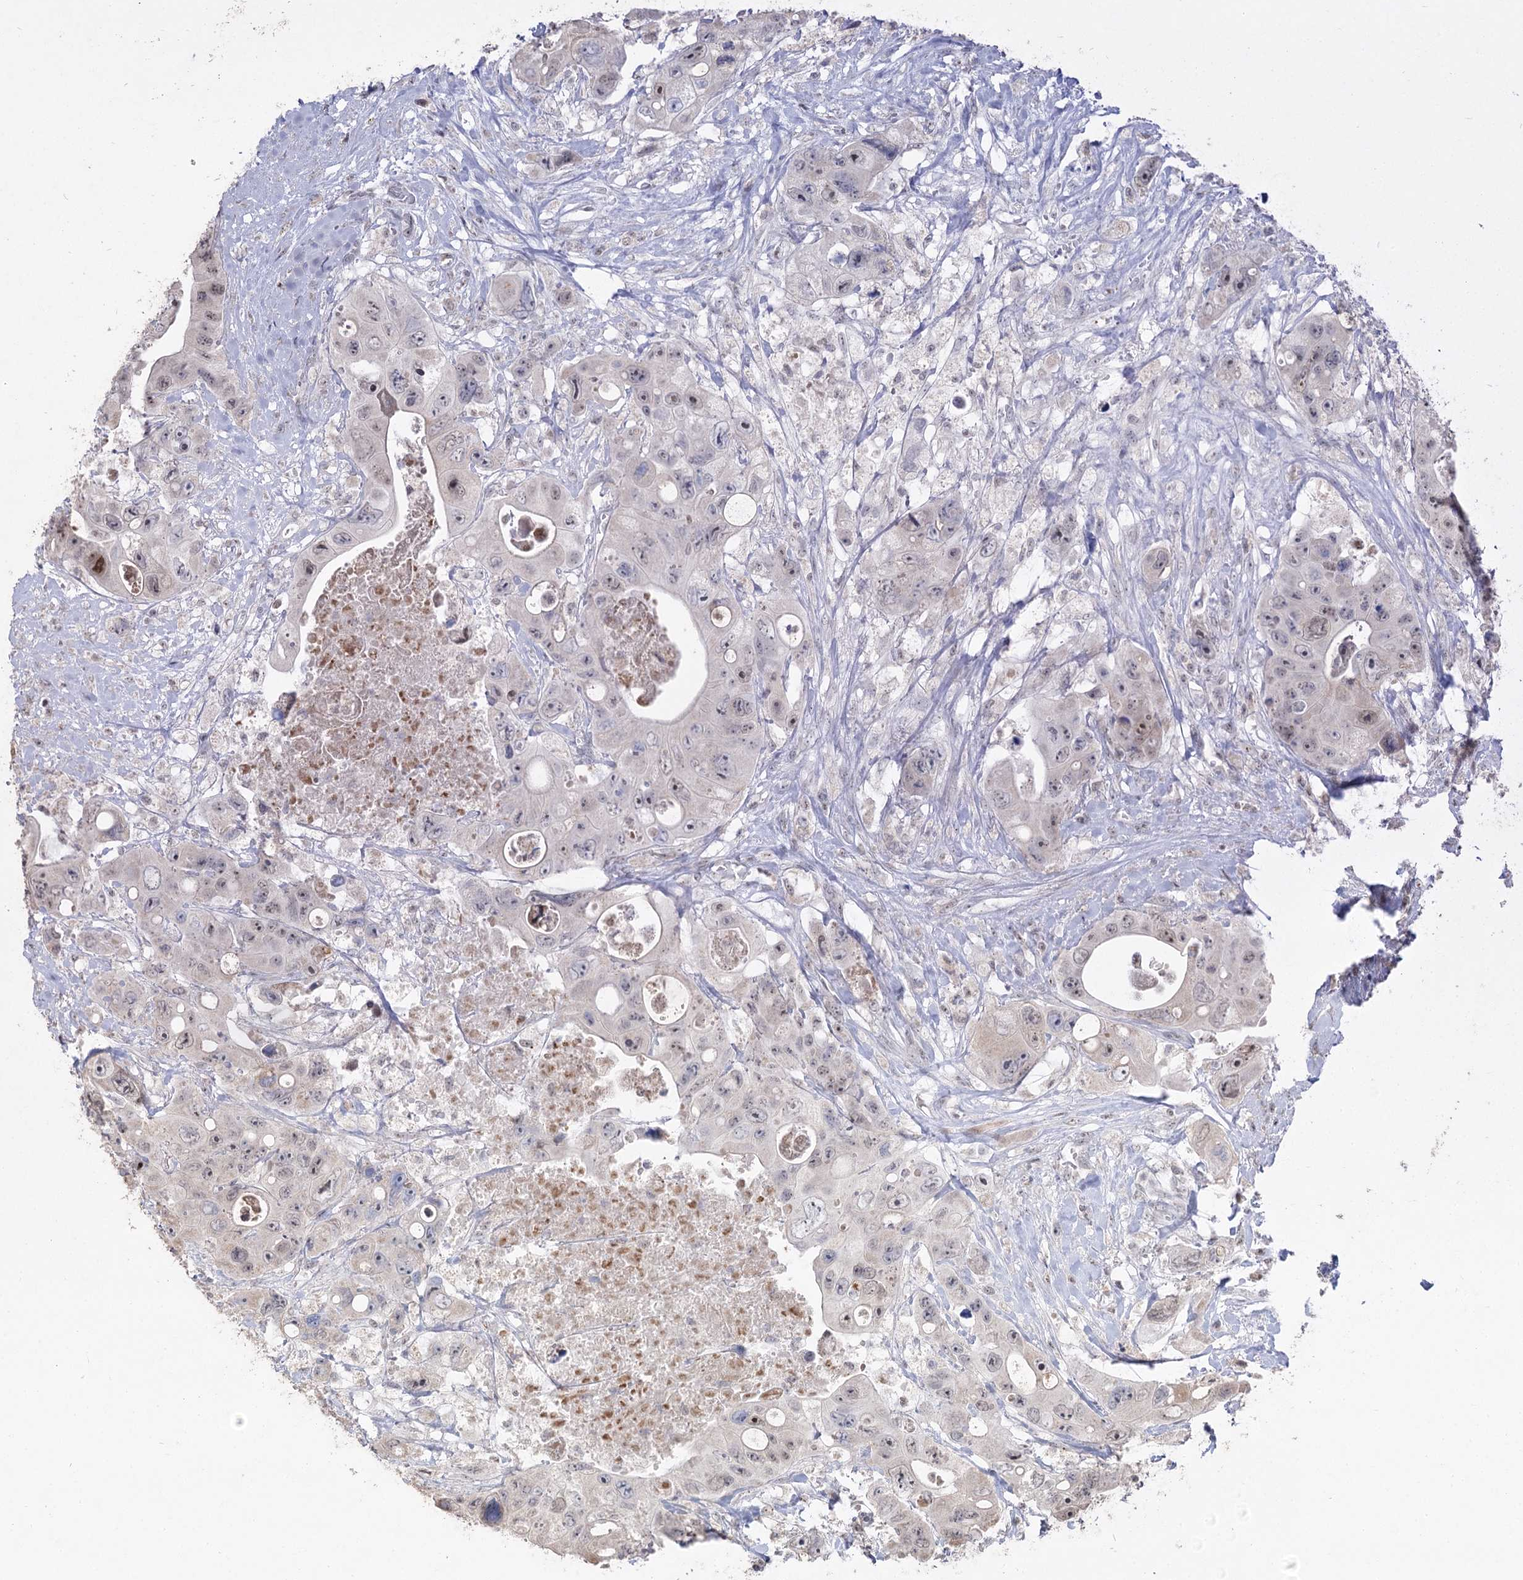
{"staining": {"intensity": "weak", "quantity": "<25%", "location": "nuclear"}, "tissue": "colorectal cancer", "cell_type": "Tumor cells", "image_type": "cancer", "snomed": [{"axis": "morphology", "description": "Adenocarcinoma, NOS"}, {"axis": "topography", "description": "Colon"}], "caption": "Protein analysis of colorectal cancer shows no significant staining in tumor cells.", "gene": "RUFY4", "patient": {"sex": "female", "age": 46}}